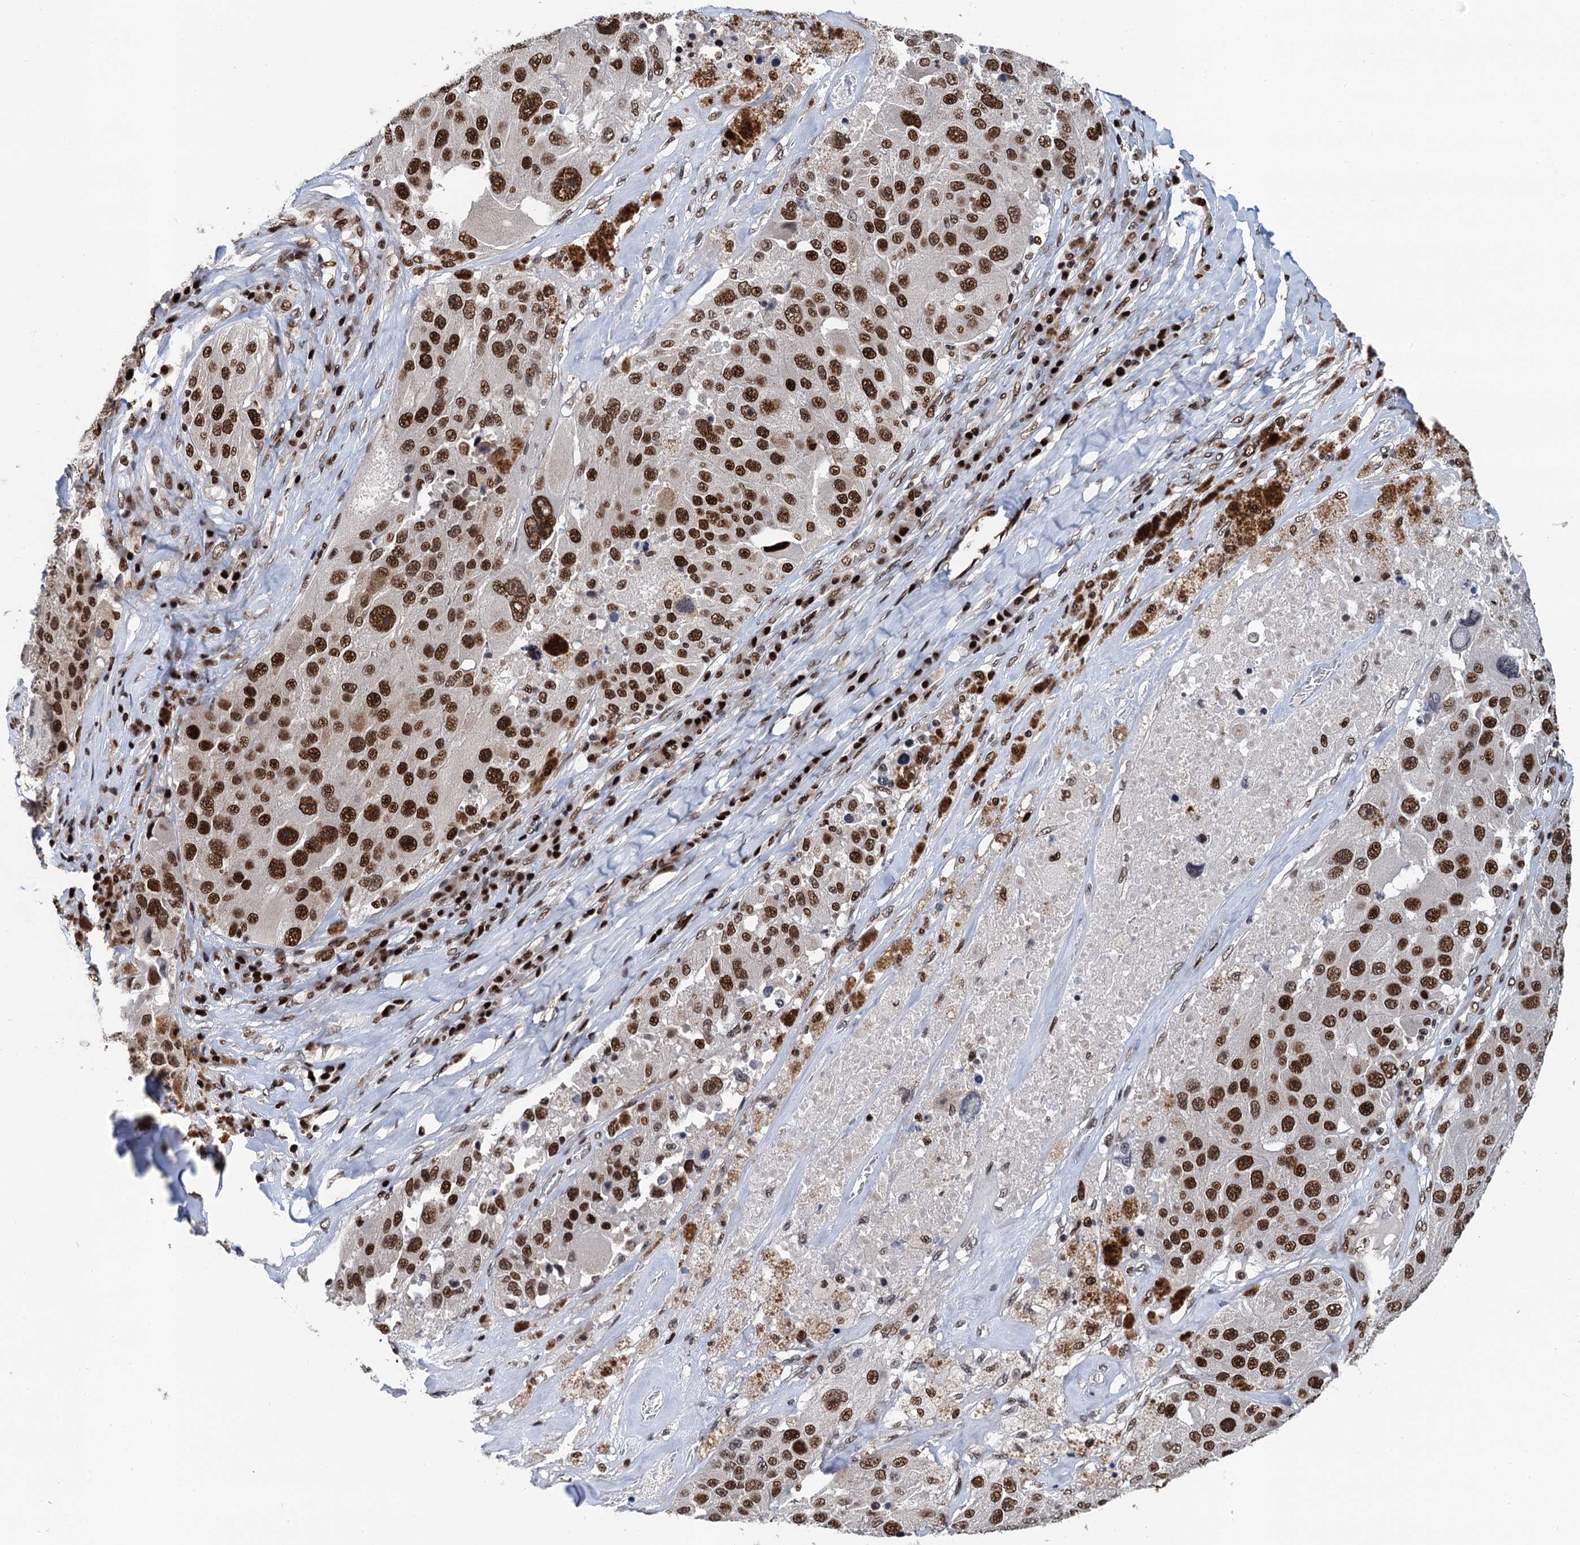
{"staining": {"intensity": "strong", "quantity": ">75%", "location": "nuclear"}, "tissue": "melanoma", "cell_type": "Tumor cells", "image_type": "cancer", "snomed": [{"axis": "morphology", "description": "Malignant melanoma, Metastatic site"}, {"axis": "topography", "description": "Lymph node"}], "caption": "This image displays IHC staining of human malignant melanoma (metastatic site), with high strong nuclear staining in approximately >75% of tumor cells.", "gene": "PPP4R1", "patient": {"sex": "male", "age": 62}}